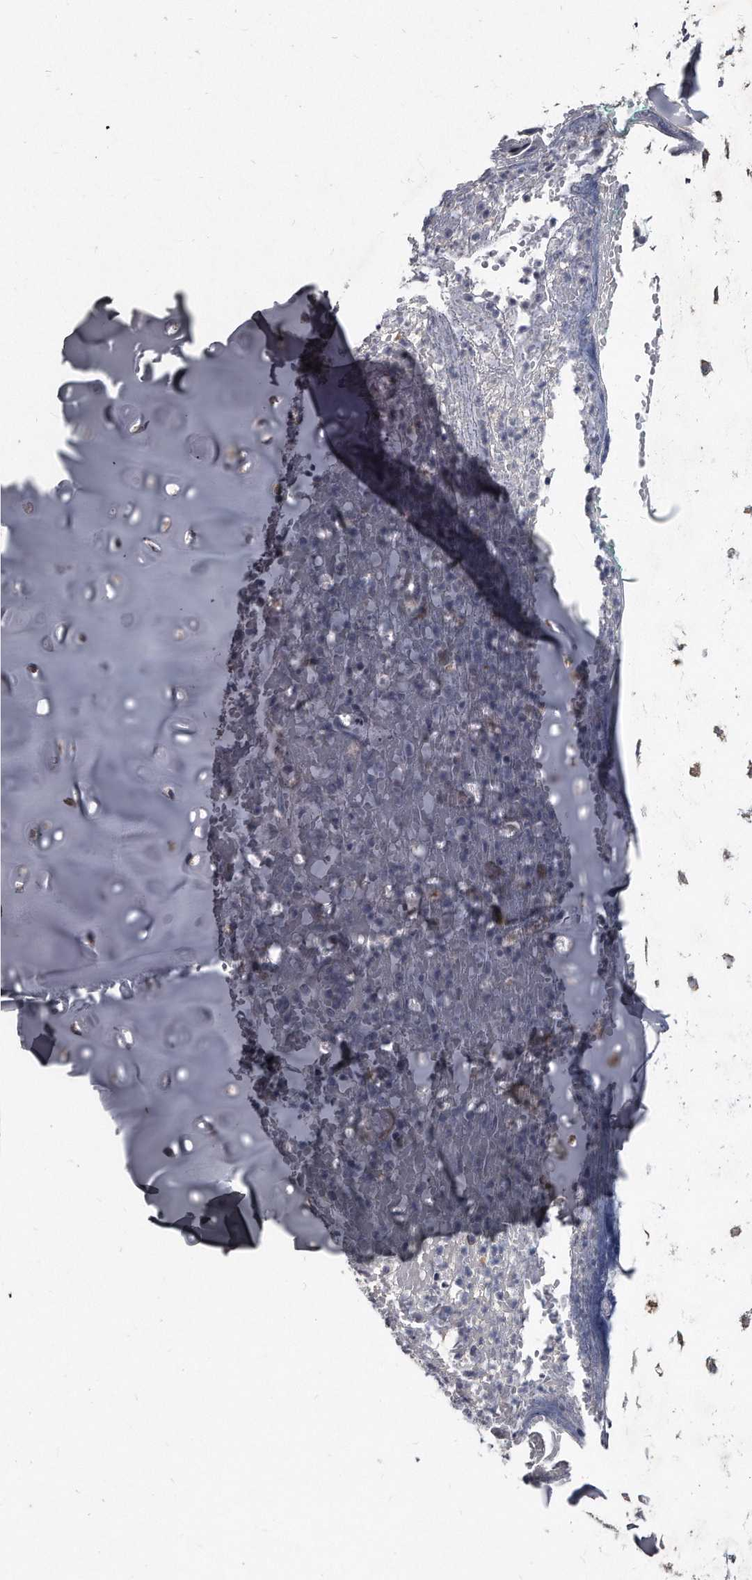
{"staining": {"intensity": "weak", "quantity": ">75%", "location": "cytoplasmic/membranous"}, "tissue": "adipose tissue", "cell_type": "Adipocytes", "image_type": "normal", "snomed": [{"axis": "morphology", "description": "Normal tissue, NOS"}, {"axis": "morphology", "description": "Basal cell carcinoma"}, {"axis": "topography", "description": "Cartilage tissue"}, {"axis": "topography", "description": "Nasopharynx"}, {"axis": "topography", "description": "Oral tissue"}], "caption": "Immunohistochemistry (IHC) image of benign adipose tissue stained for a protein (brown), which shows low levels of weak cytoplasmic/membranous staining in about >75% of adipocytes.", "gene": "KLHDC3", "patient": {"sex": "female", "age": 77}}